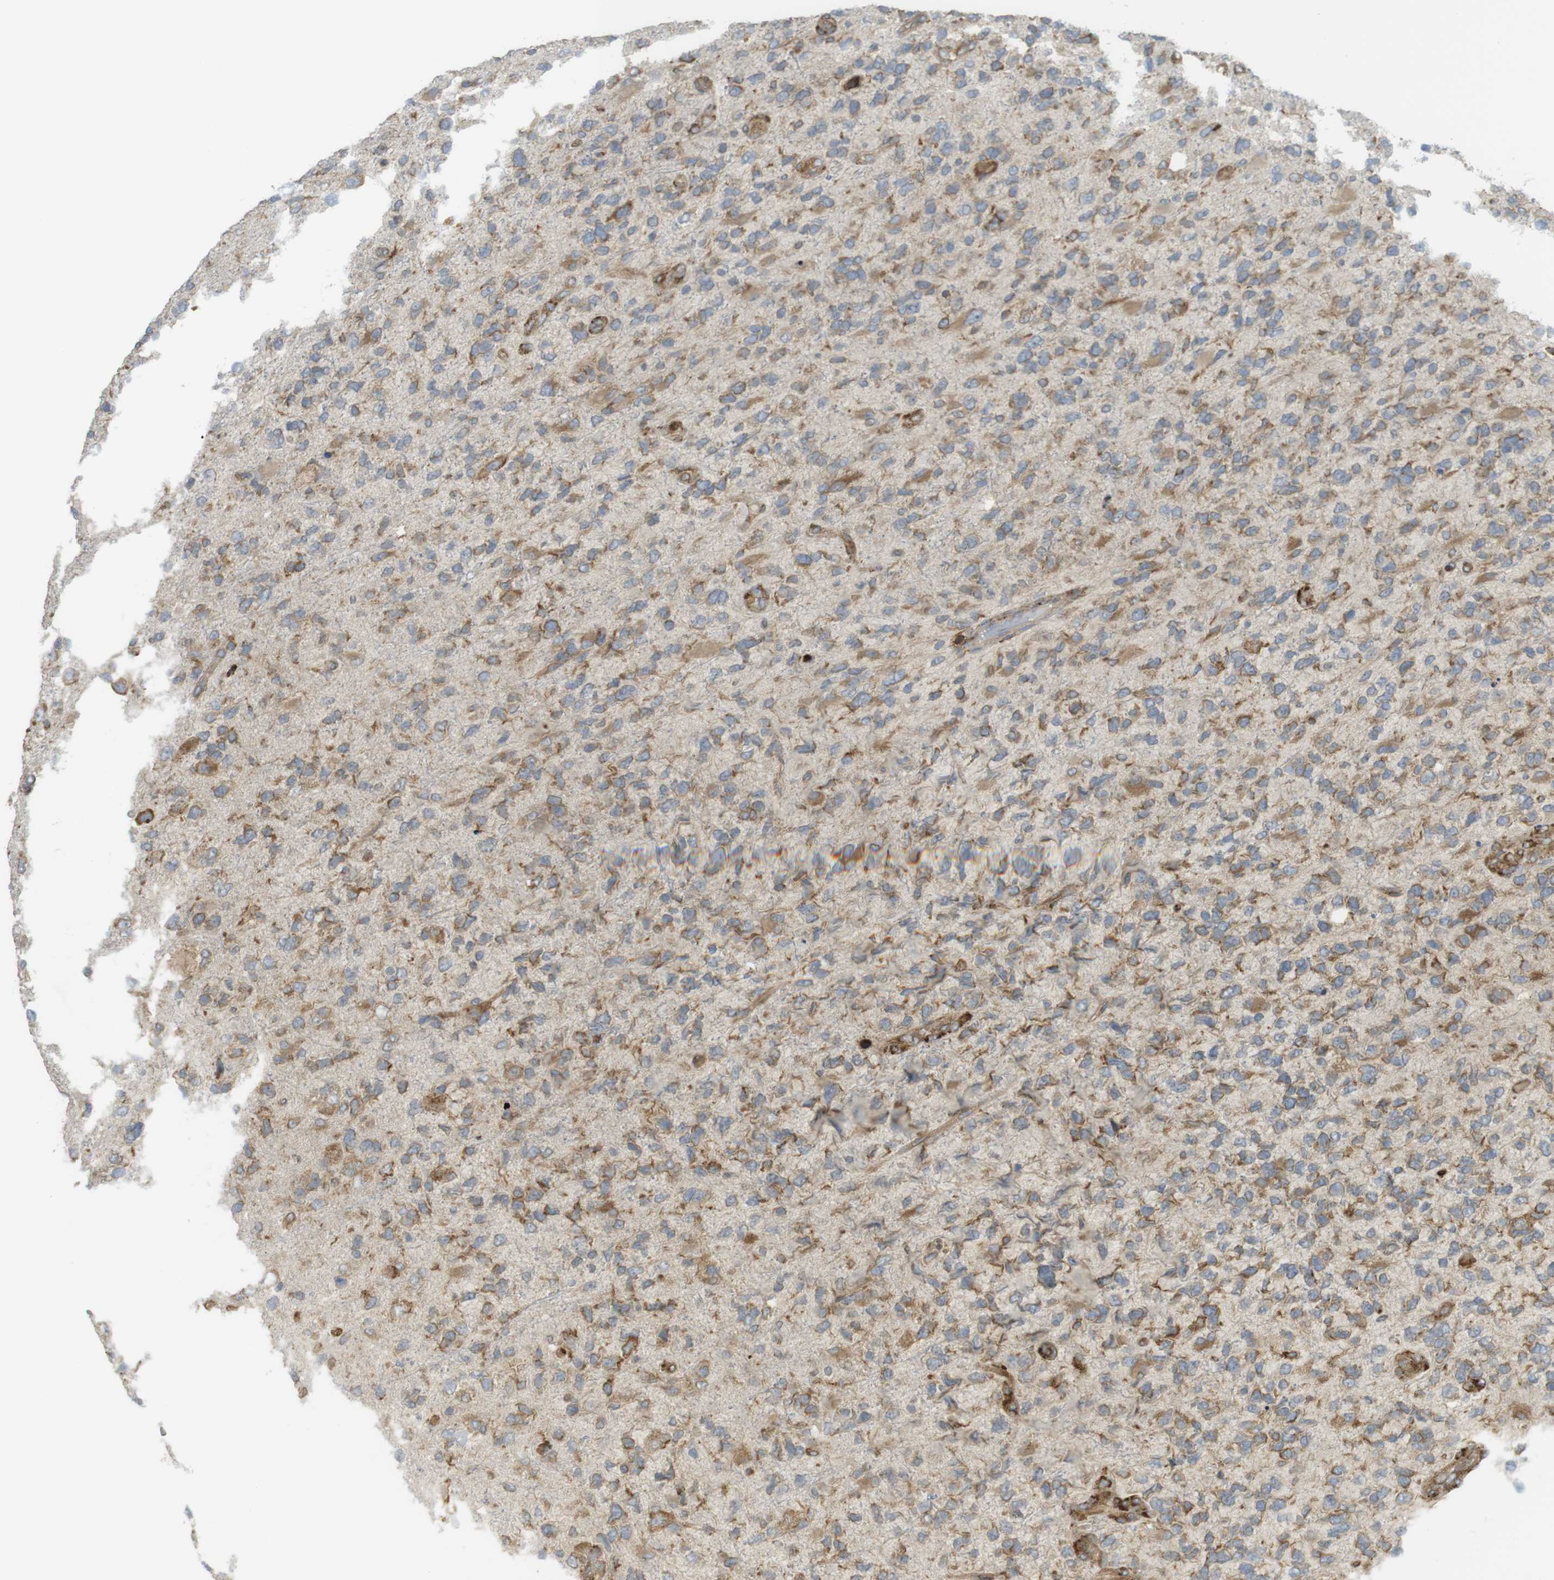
{"staining": {"intensity": "moderate", "quantity": "25%-75%", "location": "cytoplasmic/membranous"}, "tissue": "glioma", "cell_type": "Tumor cells", "image_type": "cancer", "snomed": [{"axis": "morphology", "description": "Glioma, malignant, High grade"}, {"axis": "topography", "description": "Brain"}], "caption": "A brown stain labels moderate cytoplasmic/membranous staining of a protein in human high-grade glioma (malignant) tumor cells.", "gene": "MBOAT2", "patient": {"sex": "female", "age": 58}}